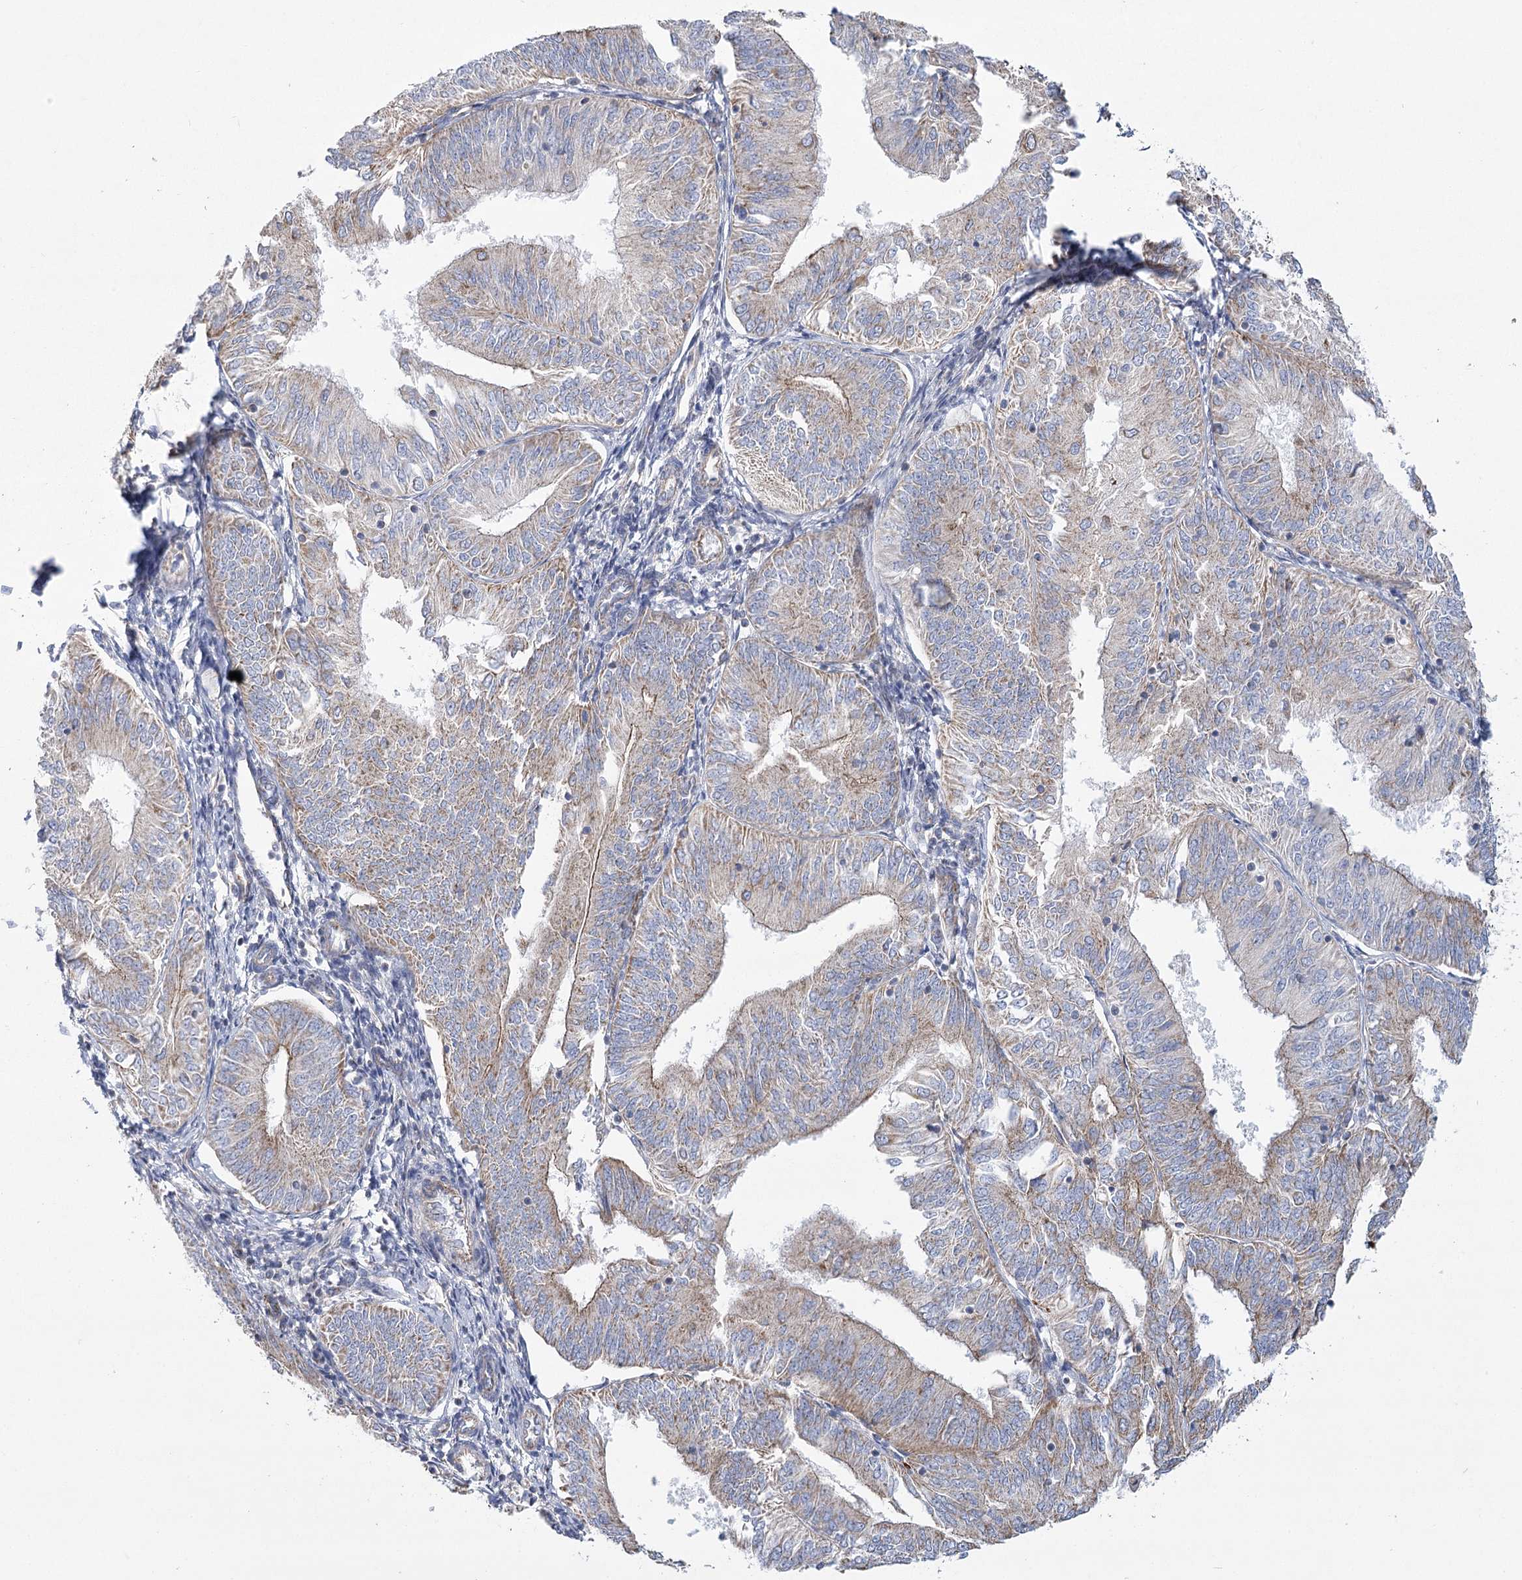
{"staining": {"intensity": "weak", "quantity": "25%-75%", "location": "cytoplasmic/membranous"}, "tissue": "endometrial cancer", "cell_type": "Tumor cells", "image_type": "cancer", "snomed": [{"axis": "morphology", "description": "Adenocarcinoma, NOS"}, {"axis": "topography", "description": "Endometrium"}], "caption": "The immunohistochemical stain labels weak cytoplasmic/membranous staining in tumor cells of adenocarcinoma (endometrial) tissue. (DAB (3,3'-diaminobenzidine) = brown stain, brightfield microscopy at high magnification).", "gene": "SNX7", "patient": {"sex": "female", "age": 58}}